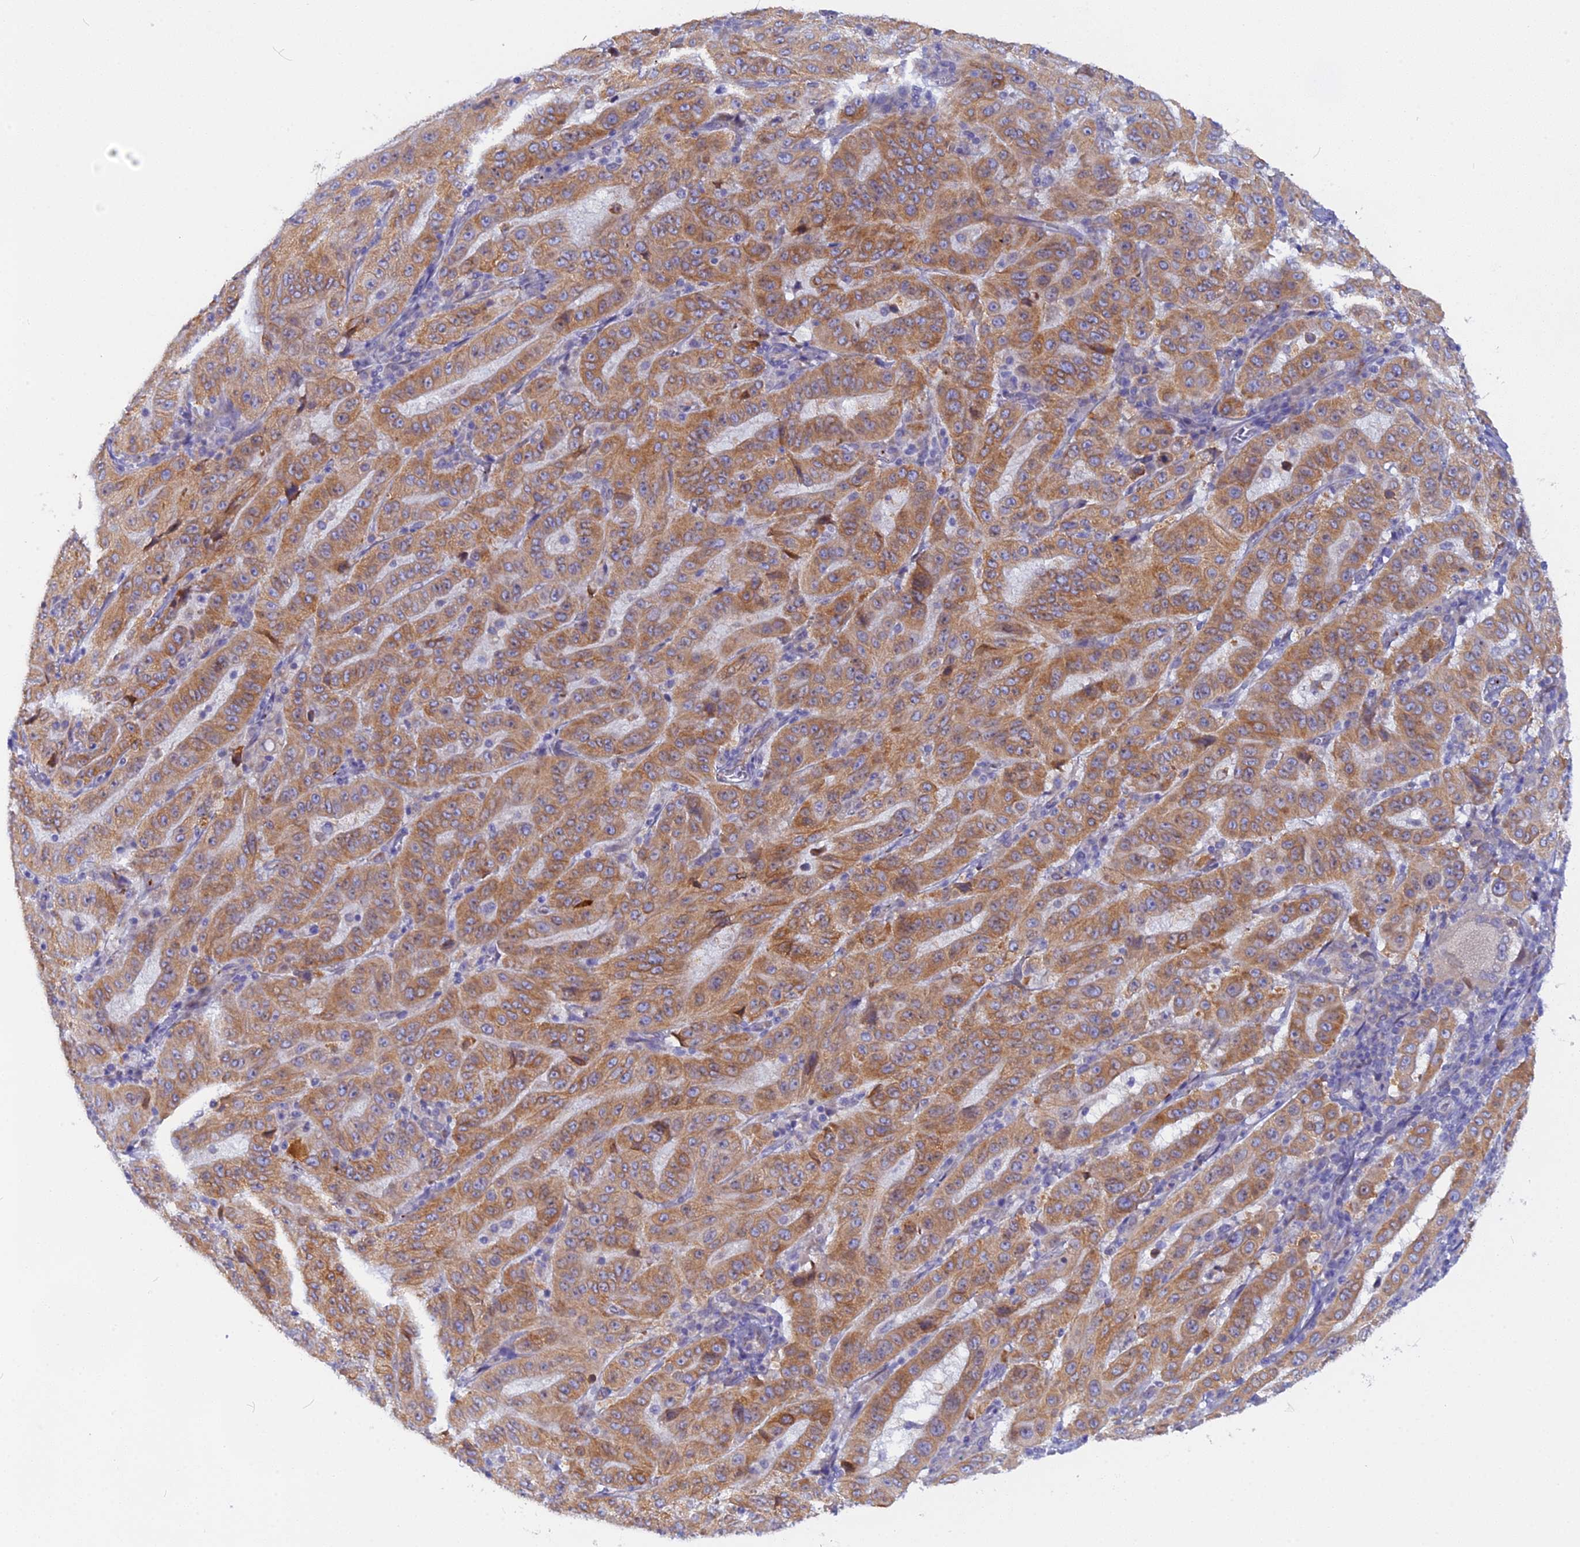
{"staining": {"intensity": "moderate", "quantity": ">75%", "location": "cytoplasmic/membranous"}, "tissue": "pancreatic cancer", "cell_type": "Tumor cells", "image_type": "cancer", "snomed": [{"axis": "morphology", "description": "Adenocarcinoma, NOS"}, {"axis": "topography", "description": "Pancreas"}], "caption": "This is a micrograph of immunohistochemistry staining of pancreatic cancer (adenocarcinoma), which shows moderate staining in the cytoplasmic/membranous of tumor cells.", "gene": "TLCD1", "patient": {"sex": "male", "age": 63}}